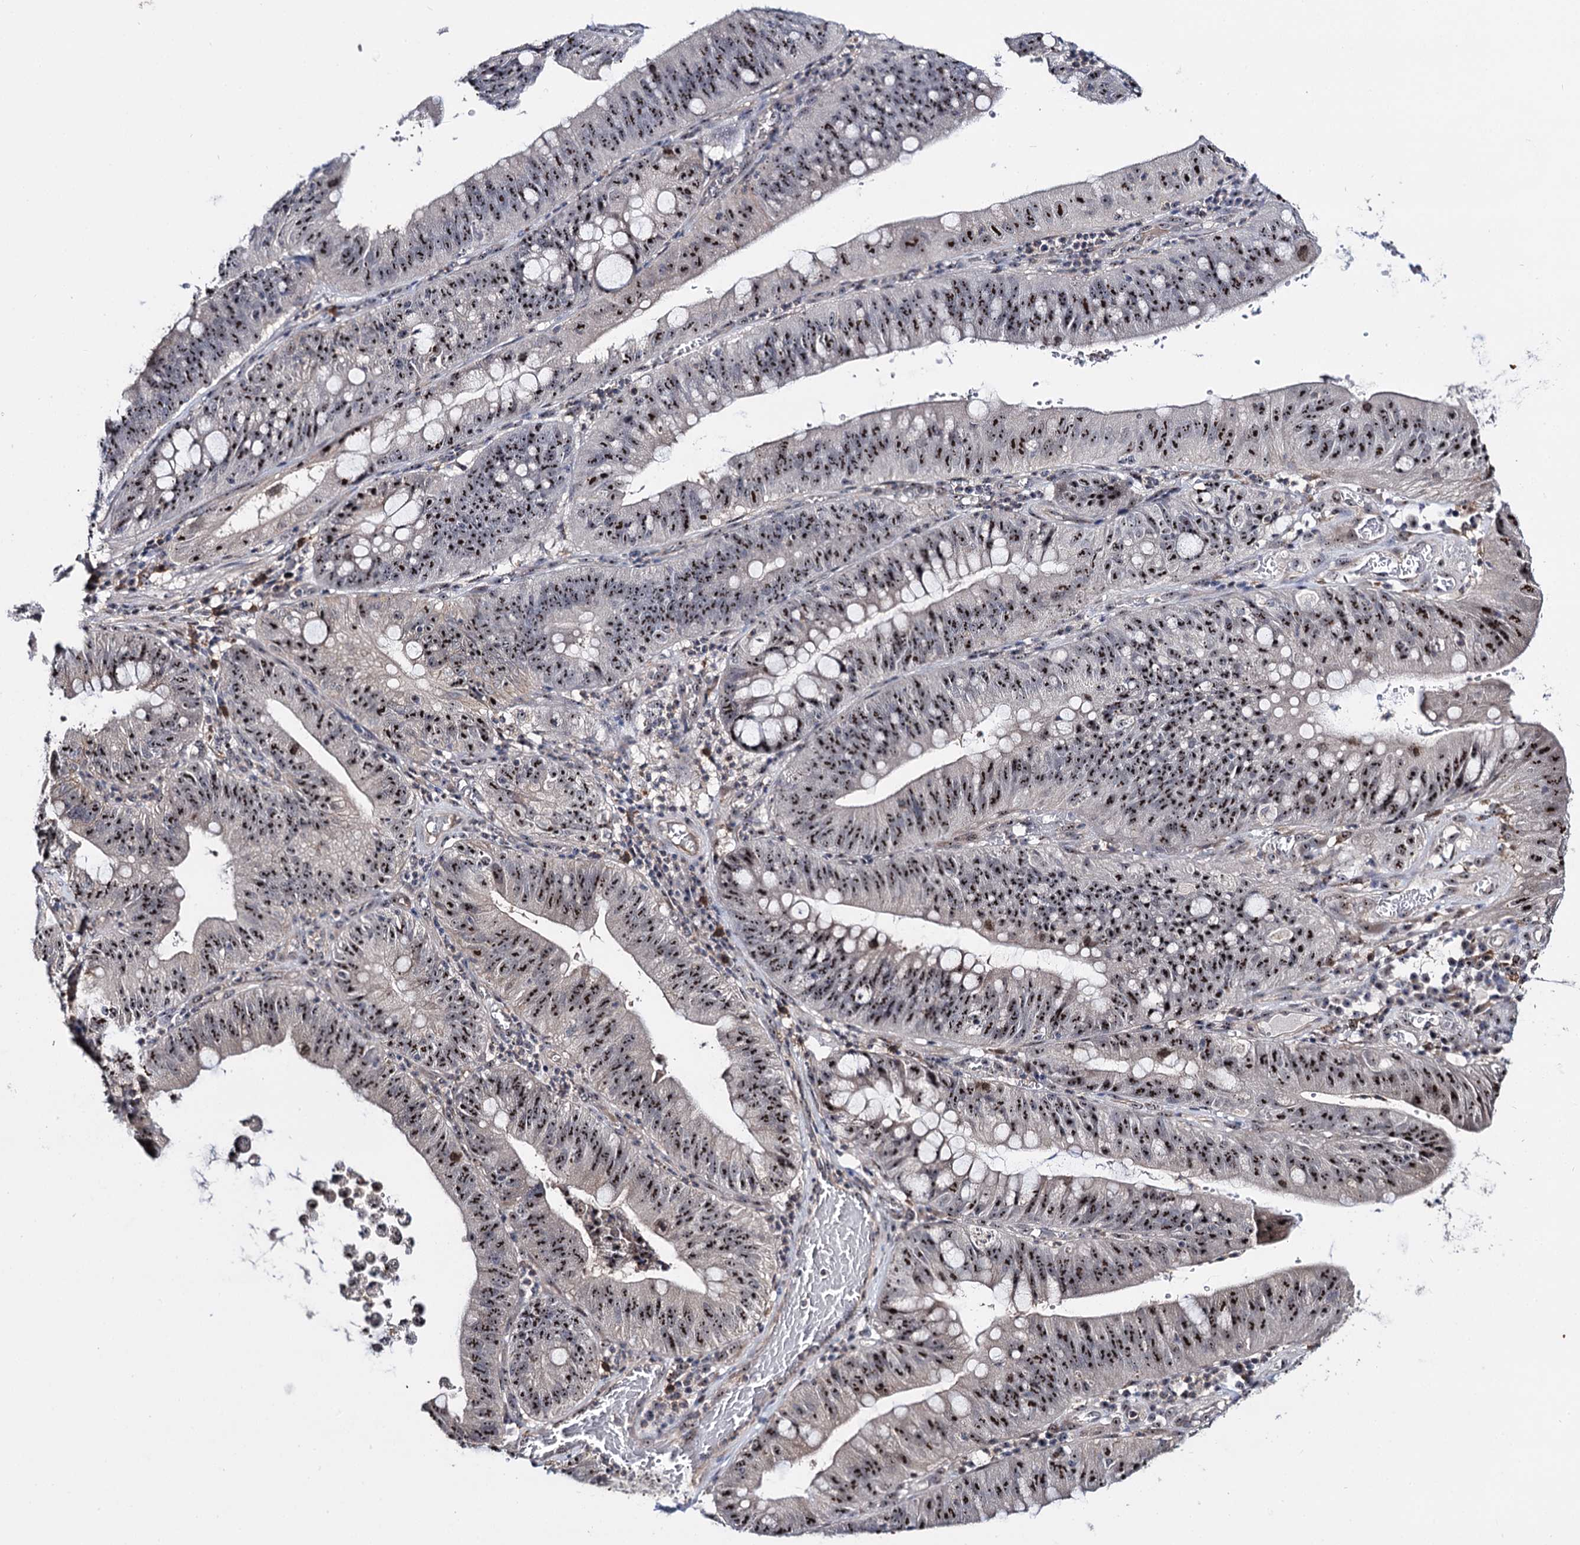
{"staining": {"intensity": "strong", "quantity": ">75%", "location": "nuclear"}, "tissue": "stomach cancer", "cell_type": "Tumor cells", "image_type": "cancer", "snomed": [{"axis": "morphology", "description": "Adenocarcinoma, NOS"}, {"axis": "topography", "description": "Stomach"}], "caption": "This is a photomicrograph of IHC staining of stomach cancer, which shows strong staining in the nuclear of tumor cells.", "gene": "SUPT20H", "patient": {"sex": "male", "age": 59}}